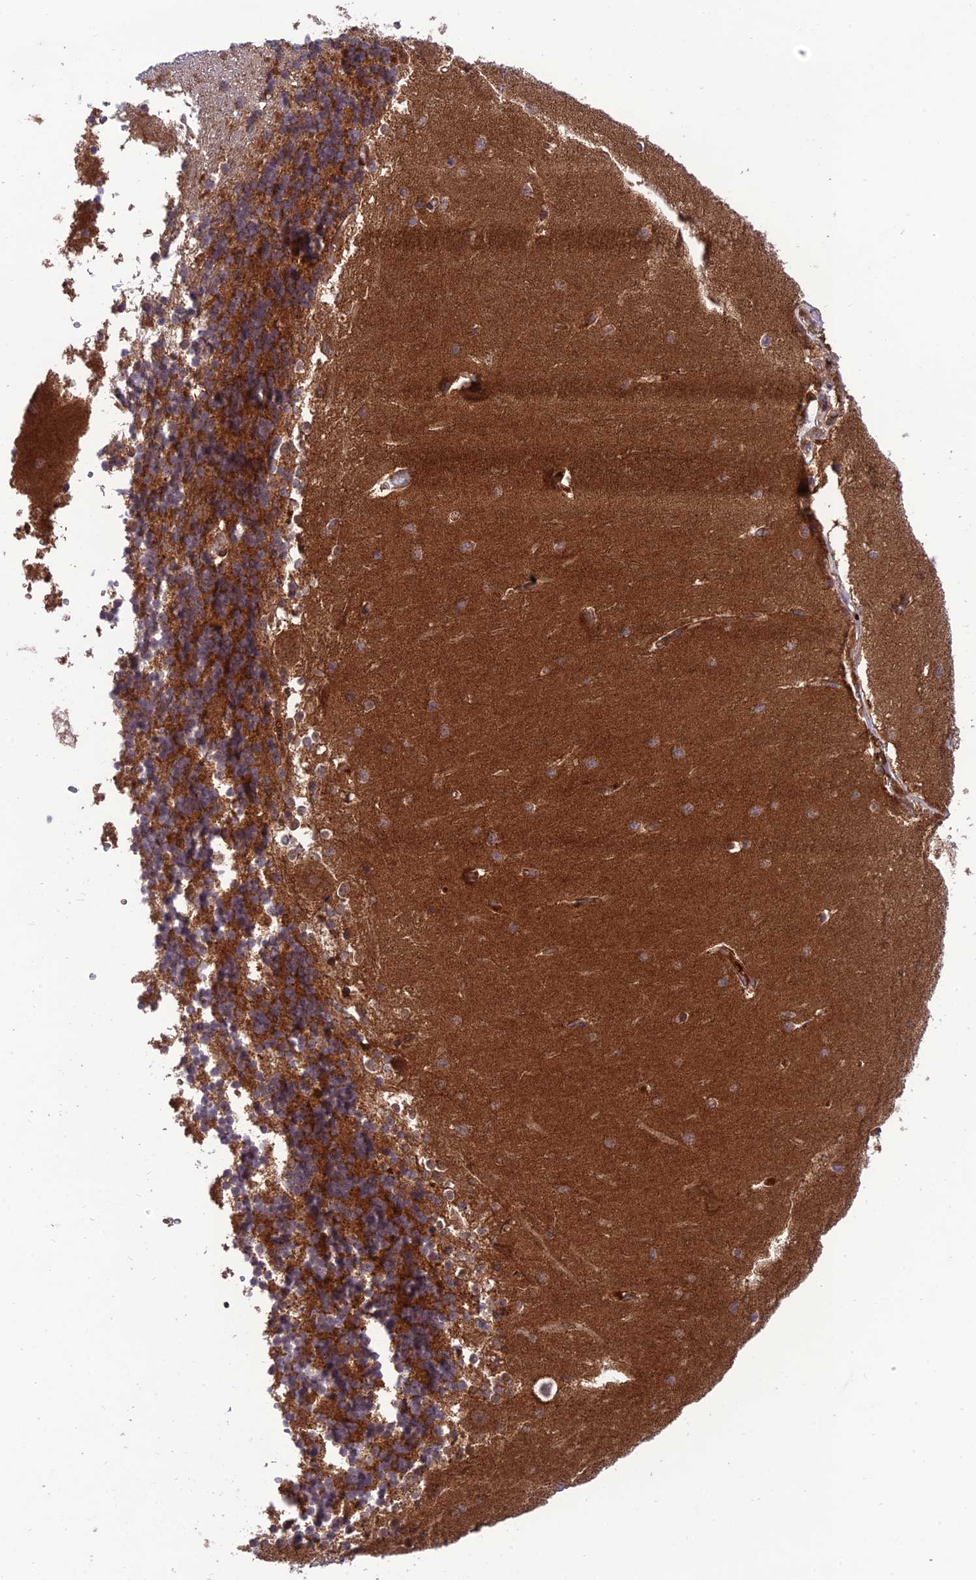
{"staining": {"intensity": "strong", "quantity": ">75%", "location": "cytoplasmic/membranous"}, "tissue": "cerebellum", "cell_type": "Cells in granular layer", "image_type": "normal", "snomed": [{"axis": "morphology", "description": "Normal tissue, NOS"}, {"axis": "topography", "description": "Cerebellum"}], "caption": "Immunohistochemistry micrograph of normal human cerebellum stained for a protein (brown), which exhibits high levels of strong cytoplasmic/membranous positivity in about >75% of cells in granular layer.", "gene": "NDUFC1", "patient": {"sex": "male", "age": 37}}